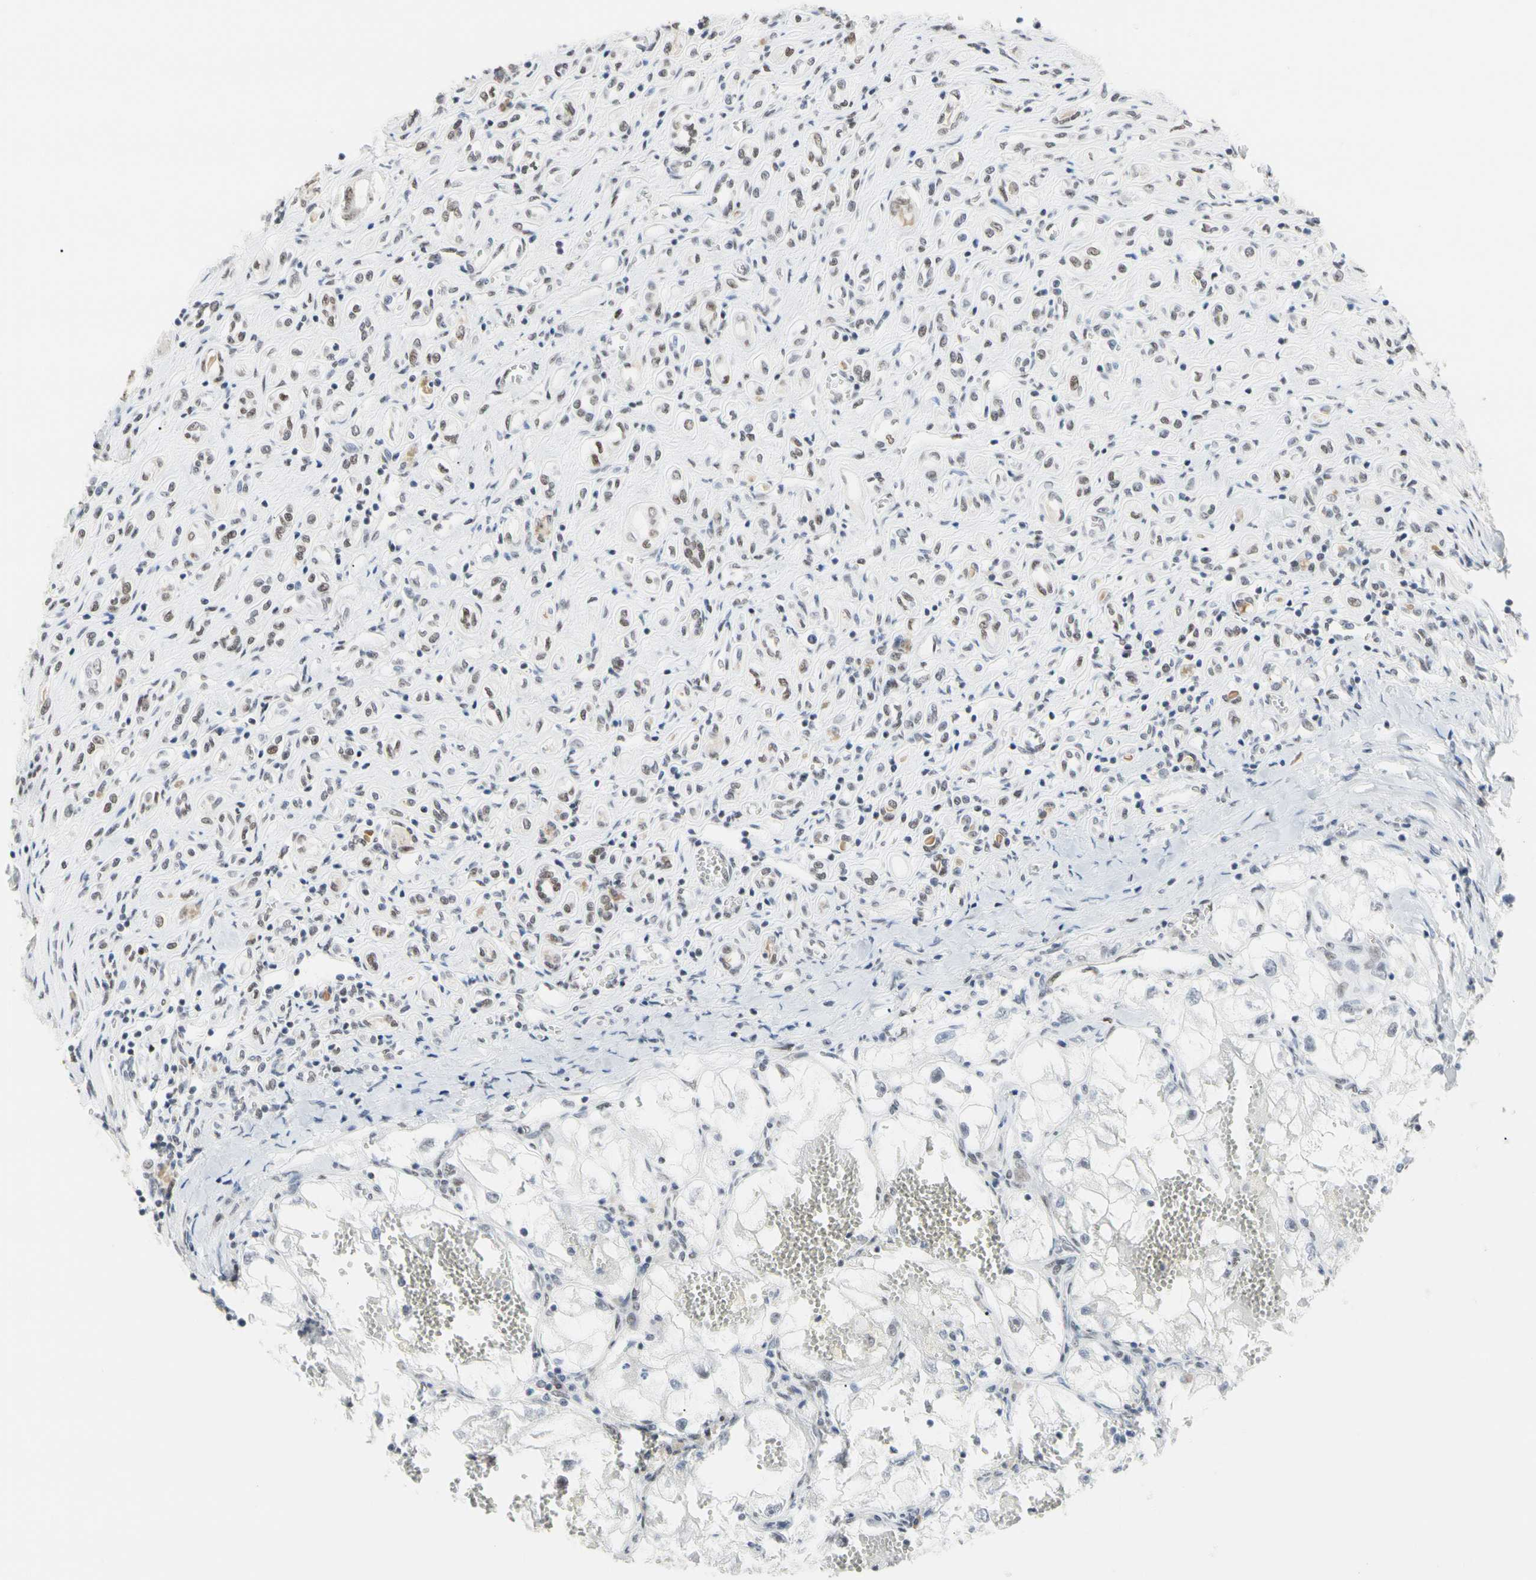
{"staining": {"intensity": "negative", "quantity": "none", "location": "none"}, "tissue": "renal cancer", "cell_type": "Tumor cells", "image_type": "cancer", "snomed": [{"axis": "morphology", "description": "Adenocarcinoma, NOS"}, {"axis": "topography", "description": "Kidney"}], "caption": "This is a micrograph of immunohistochemistry staining of adenocarcinoma (renal), which shows no positivity in tumor cells.", "gene": "FAM98B", "patient": {"sex": "female", "age": 70}}